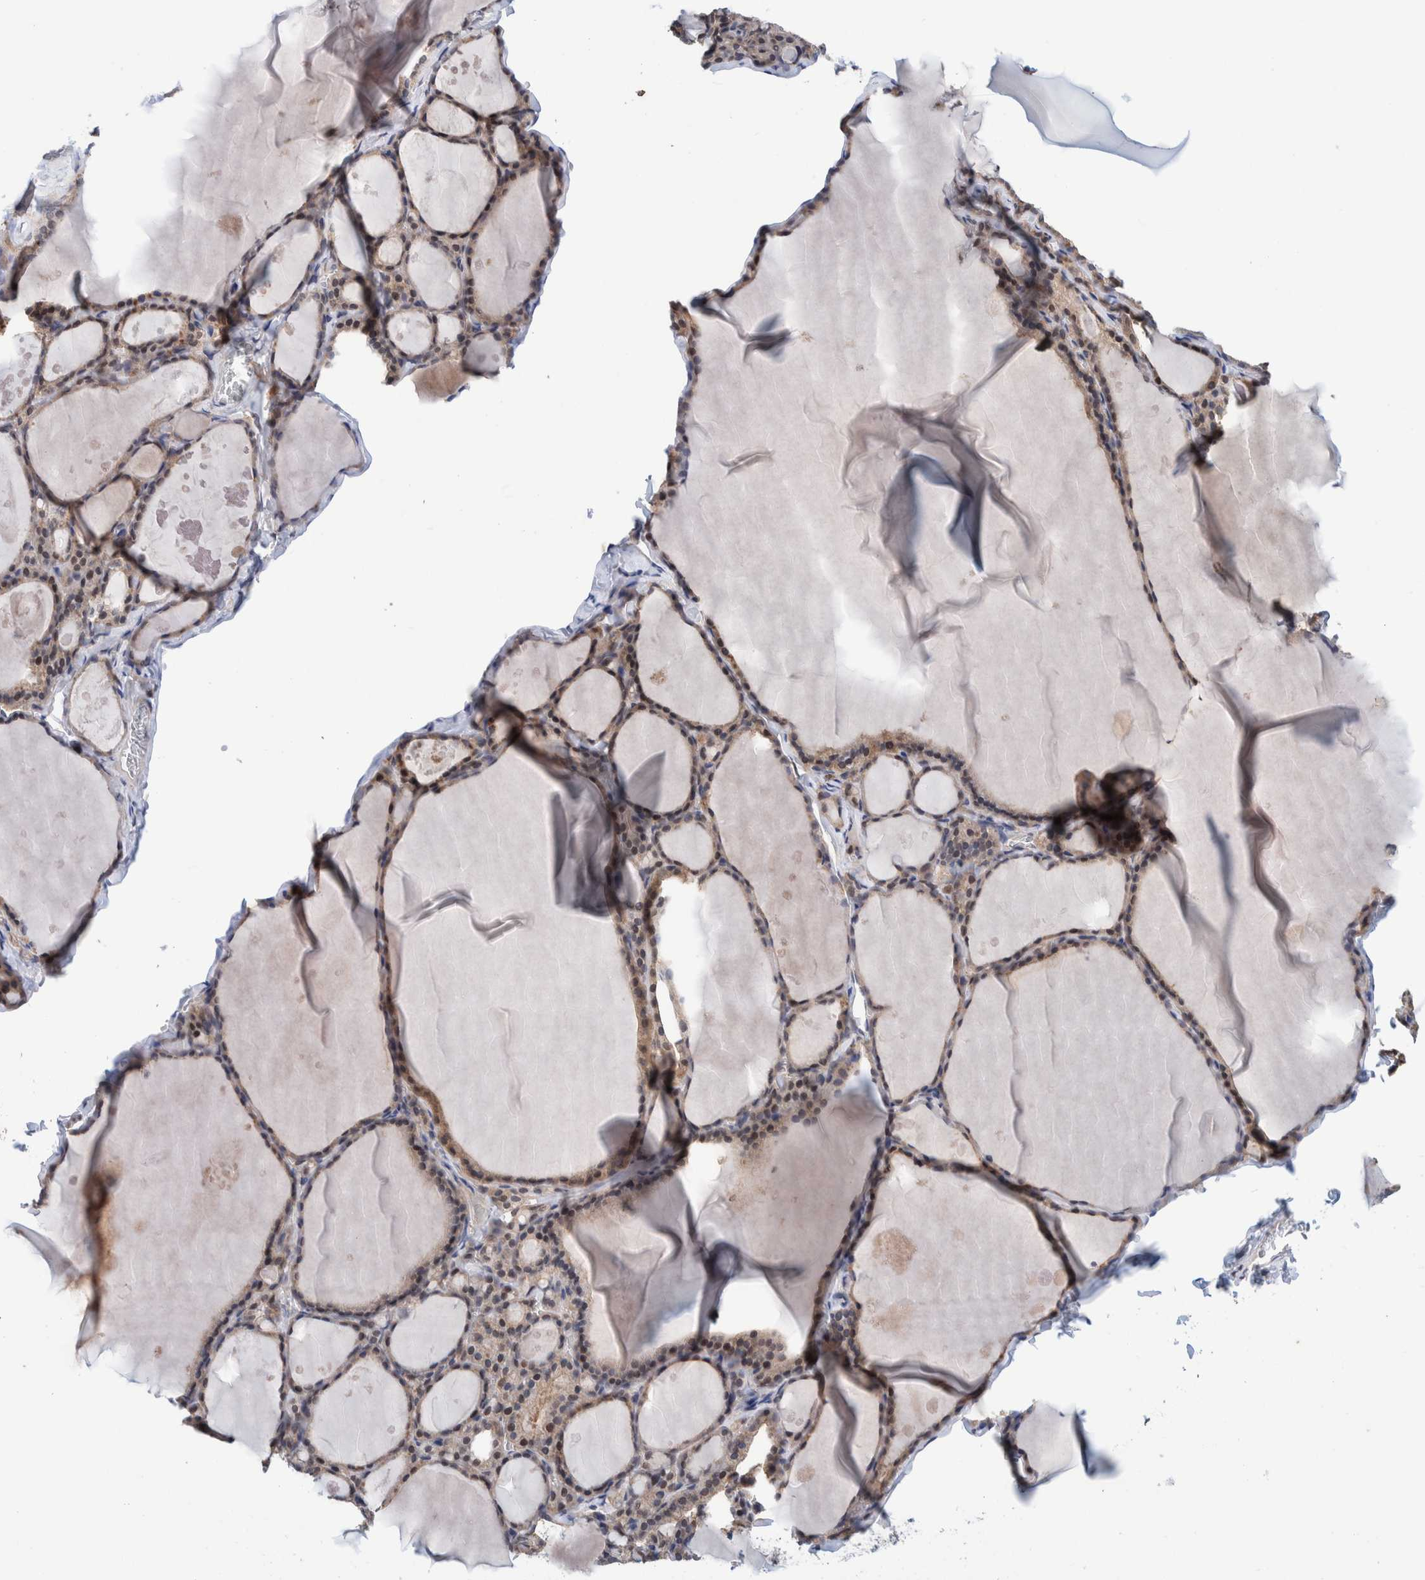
{"staining": {"intensity": "weak", "quantity": ">75%", "location": "cytoplasmic/membranous,nuclear"}, "tissue": "thyroid gland", "cell_type": "Glandular cells", "image_type": "normal", "snomed": [{"axis": "morphology", "description": "Normal tissue, NOS"}, {"axis": "topography", "description": "Thyroid gland"}], "caption": "About >75% of glandular cells in normal human thyroid gland display weak cytoplasmic/membranous,nuclear protein positivity as visualized by brown immunohistochemical staining.", "gene": "PFAS", "patient": {"sex": "male", "age": 56}}